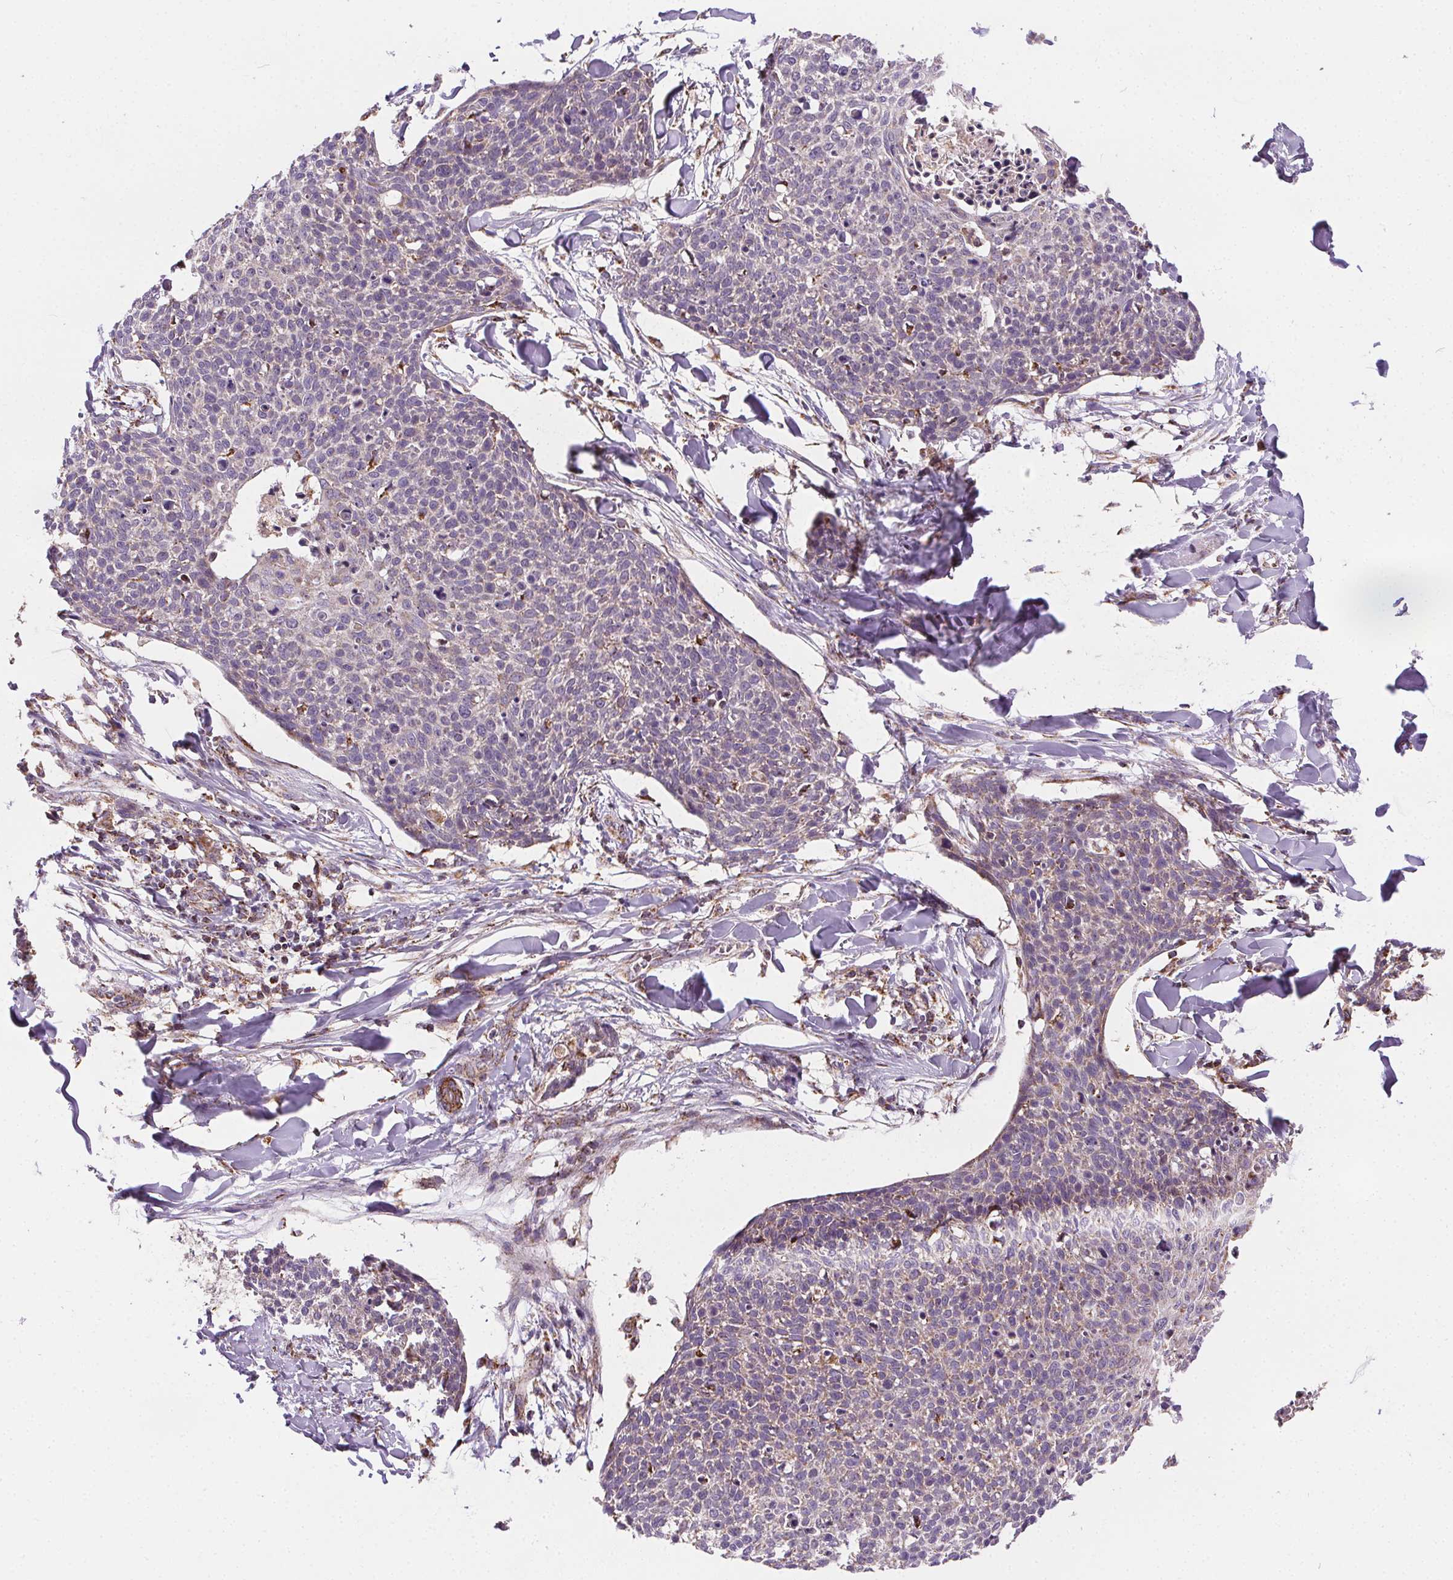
{"staining": {"intensity": "negative", "quantity": "none", "location": "none"}, "tissue": "skin cancer", "cell_type": "Tumor cells", "image_type": "cancer", "snomed": [{"axis": "morphology", "description": "Squamous cell carcinoma, NOS"}, {"axis": "topography", "description": "Skin"}, {"axis": "topography", "description": "Vulva"}], "caption": "This is an immunohistochemistry photomicrograph of human skin cancer. There is no positivity in tumor cells.", "gene": "GOLT1B", "patient": {"sex": "female", "age": 75}}